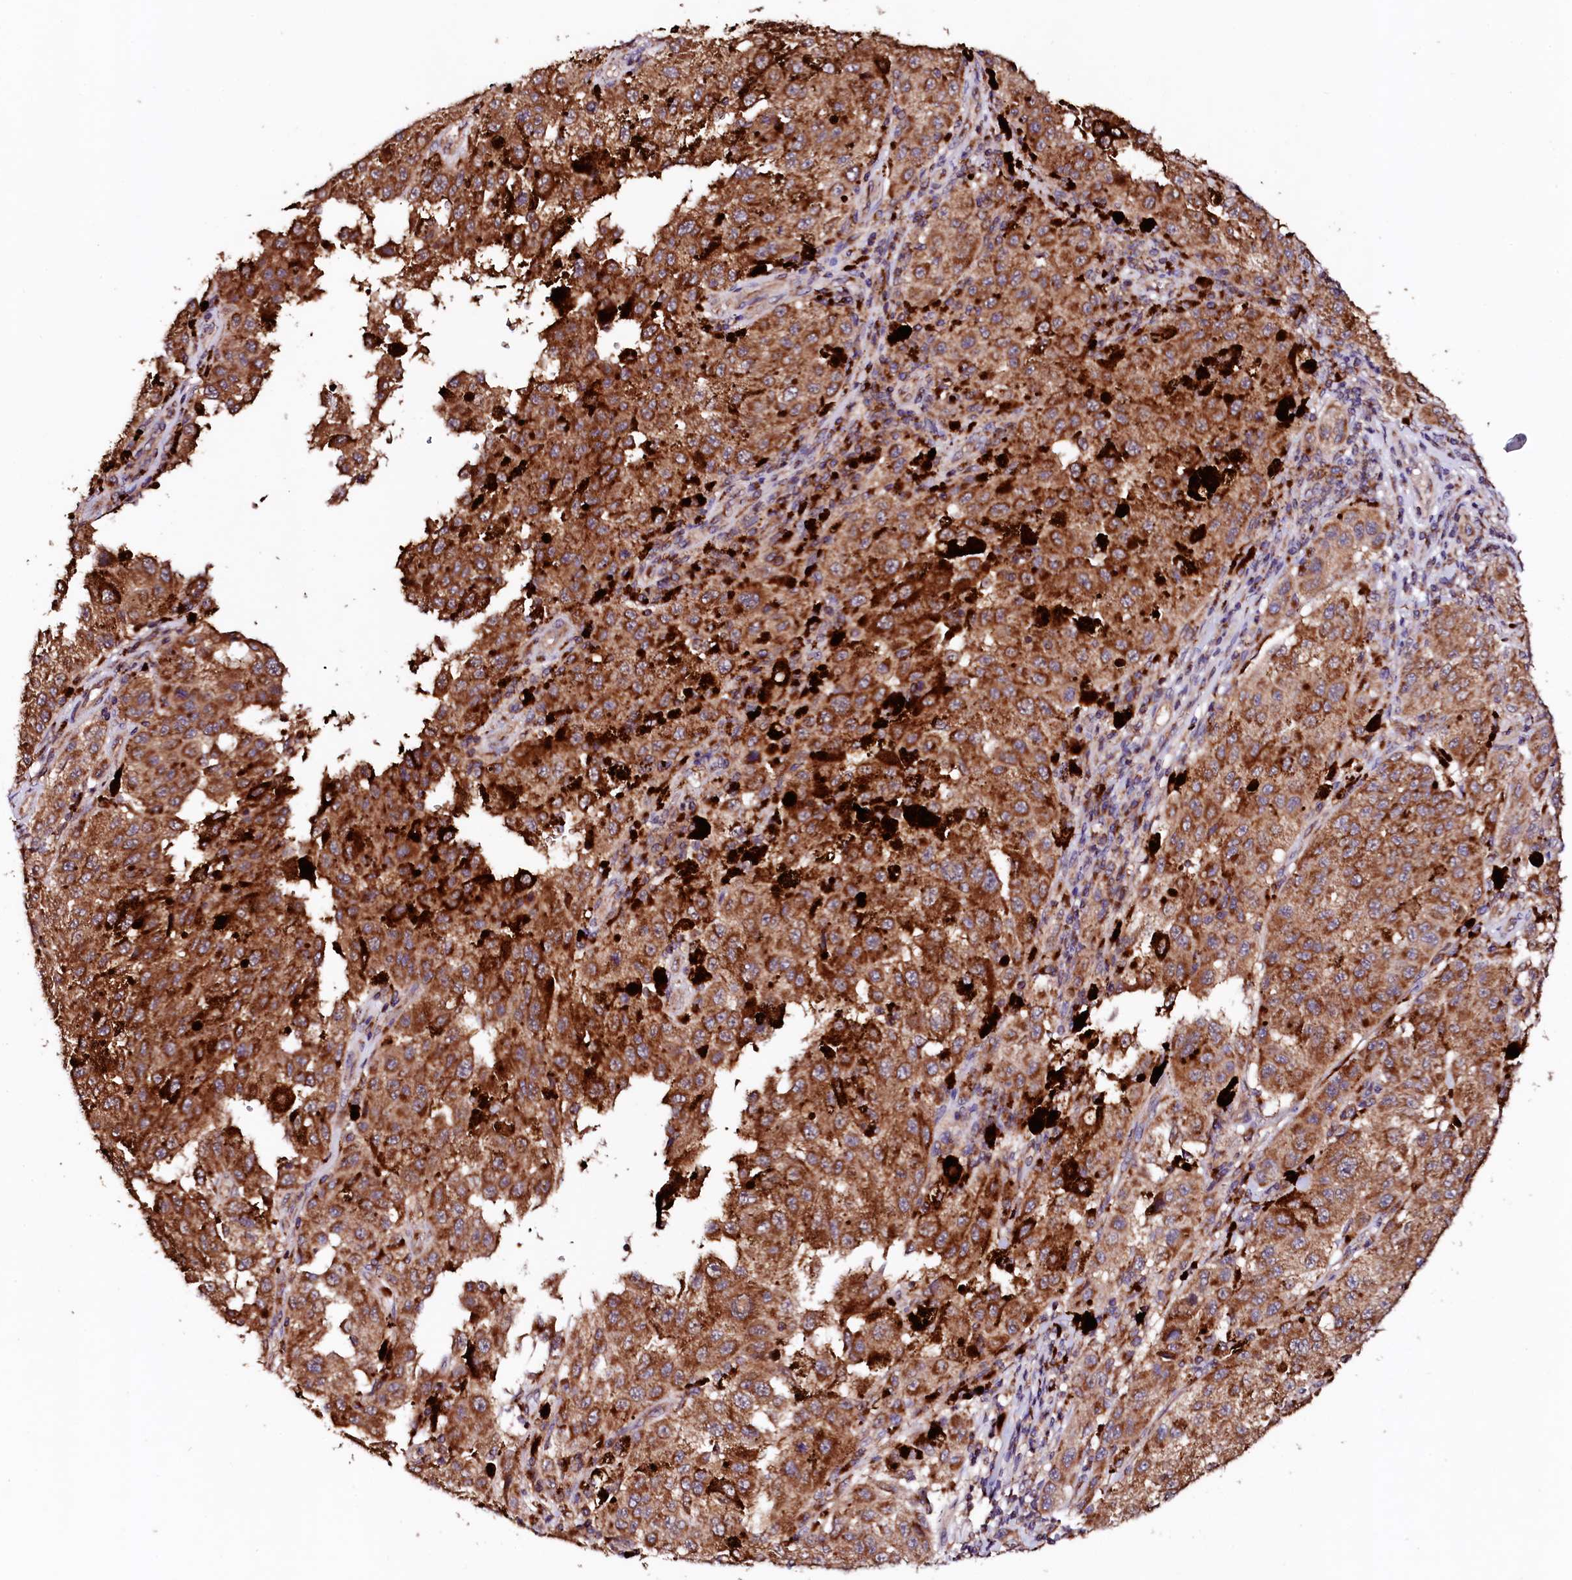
{"staining": {"intensity": "strong", "quantity": ">75%", "location": "cytoplasmic/membranous"}, "tissue": "melanoma", "cell_type": "Tumor cells", "image_type": "cancer", "snomed": [{"axis": "morphology", "description": "Malignant melanoma, NOS"}, {"axis": "topography", "description": "Skin"}], "caption": "High-magnification brightfield microscopy of malignant melanoma stained with DAB (brown) and counterstained with hematoxylin (blue). tumor cells exhibit strong cytoplasmic/membranous expression is present in approximately>75% of cells.", "gene": "ST3GAL1", "patient": {"sex": "female", "age": 64}}